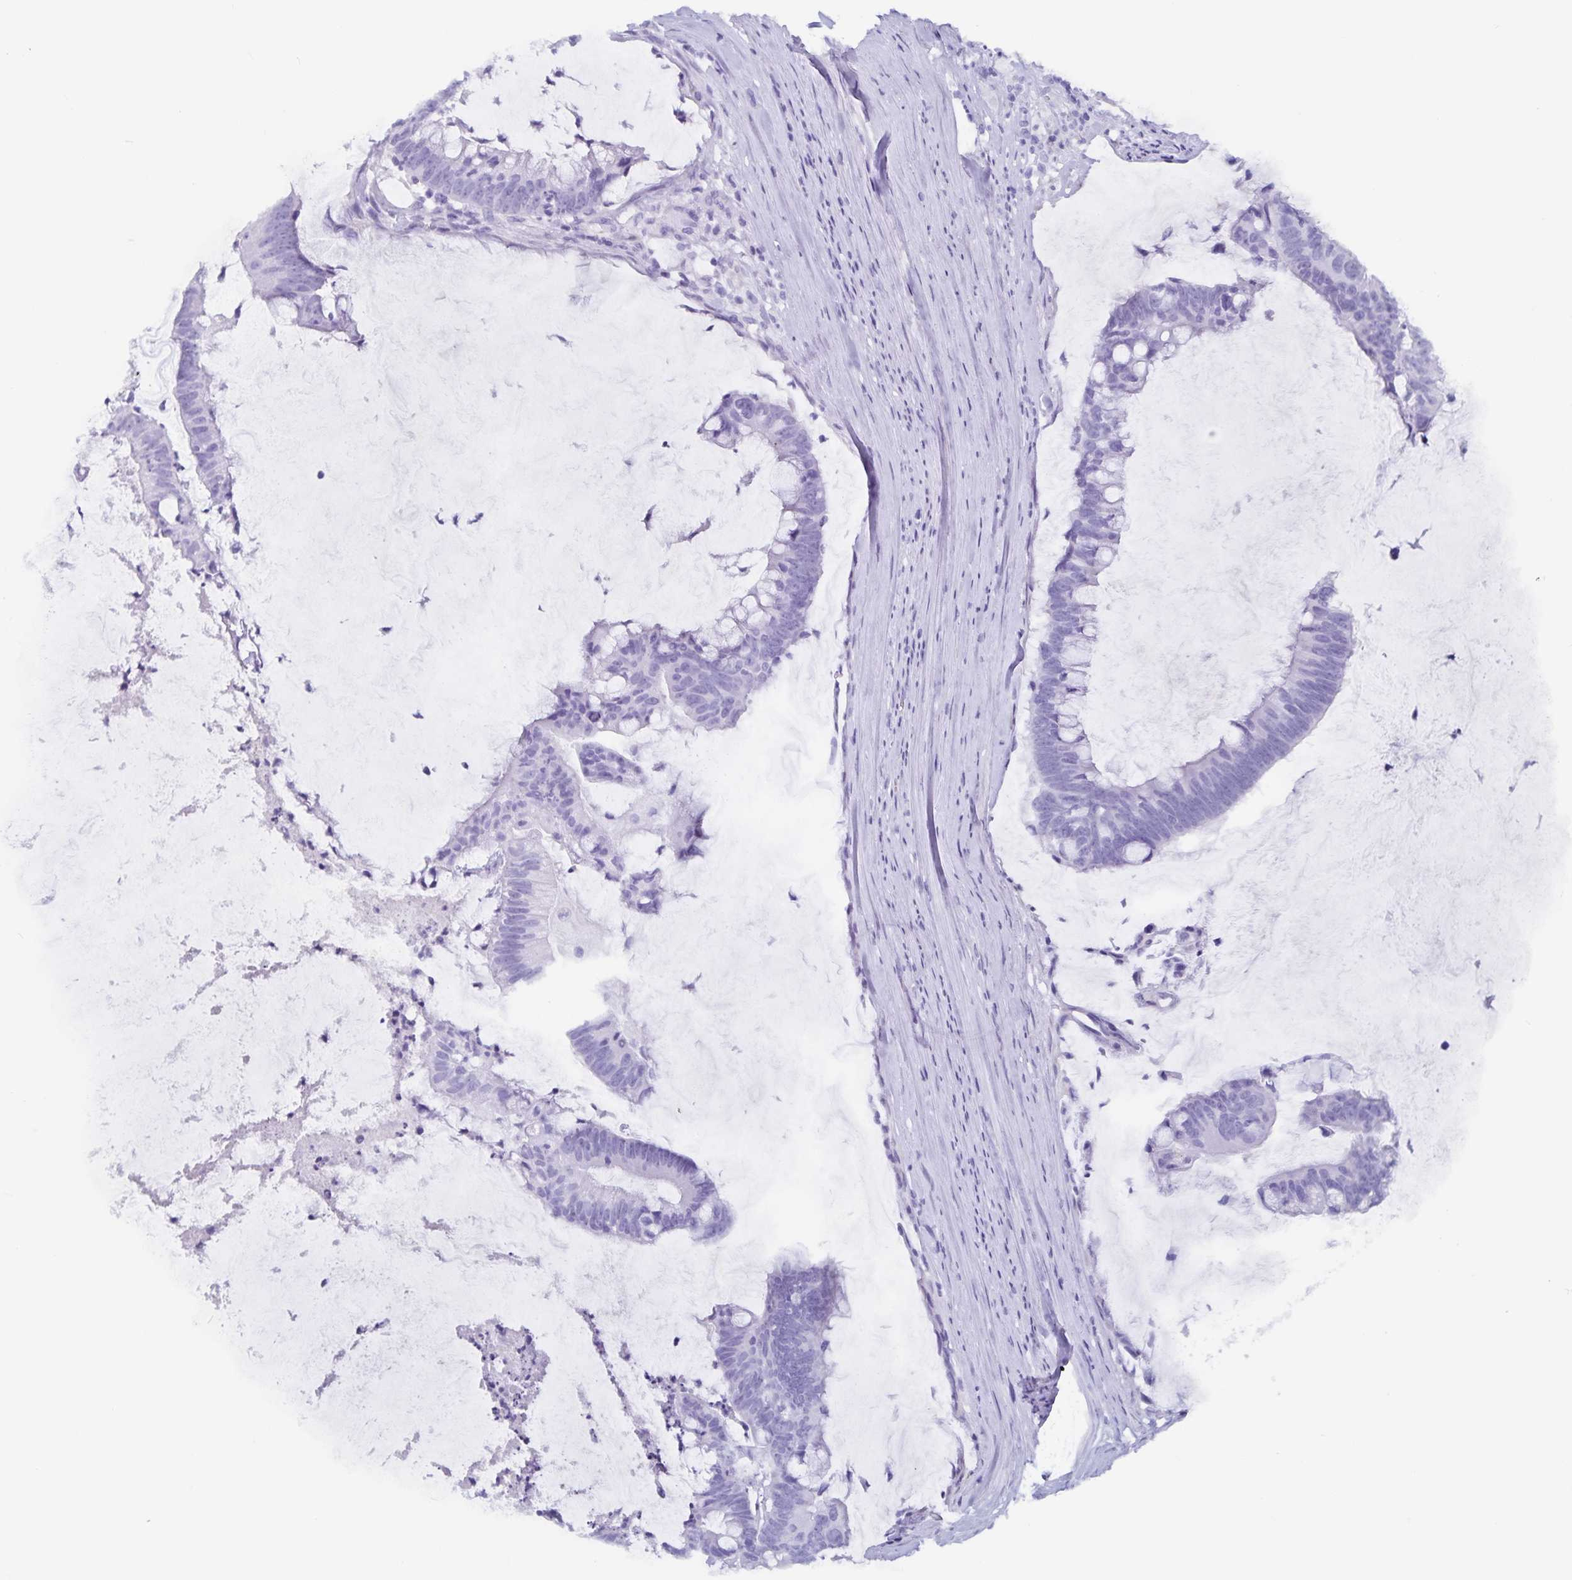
{"staining": {"intensity": "negative", "quantity": "none", "location": "none"}, "tissue": "colorectal cancer", "cell_type": "Tumor cells", "image_type": "cancer", "snomed": [{"axis": "morphology", "description": "Adenocarcinoma, NOS"}, {"axis": "topography", "description": "Colon"}], "caption": "Colorectal adenocarcinoma was stained to show a protein in brown. There is no significant positivity in tumor cells.", "gene": "GPR137", "patient": {"sex": "male", "age": 62}}